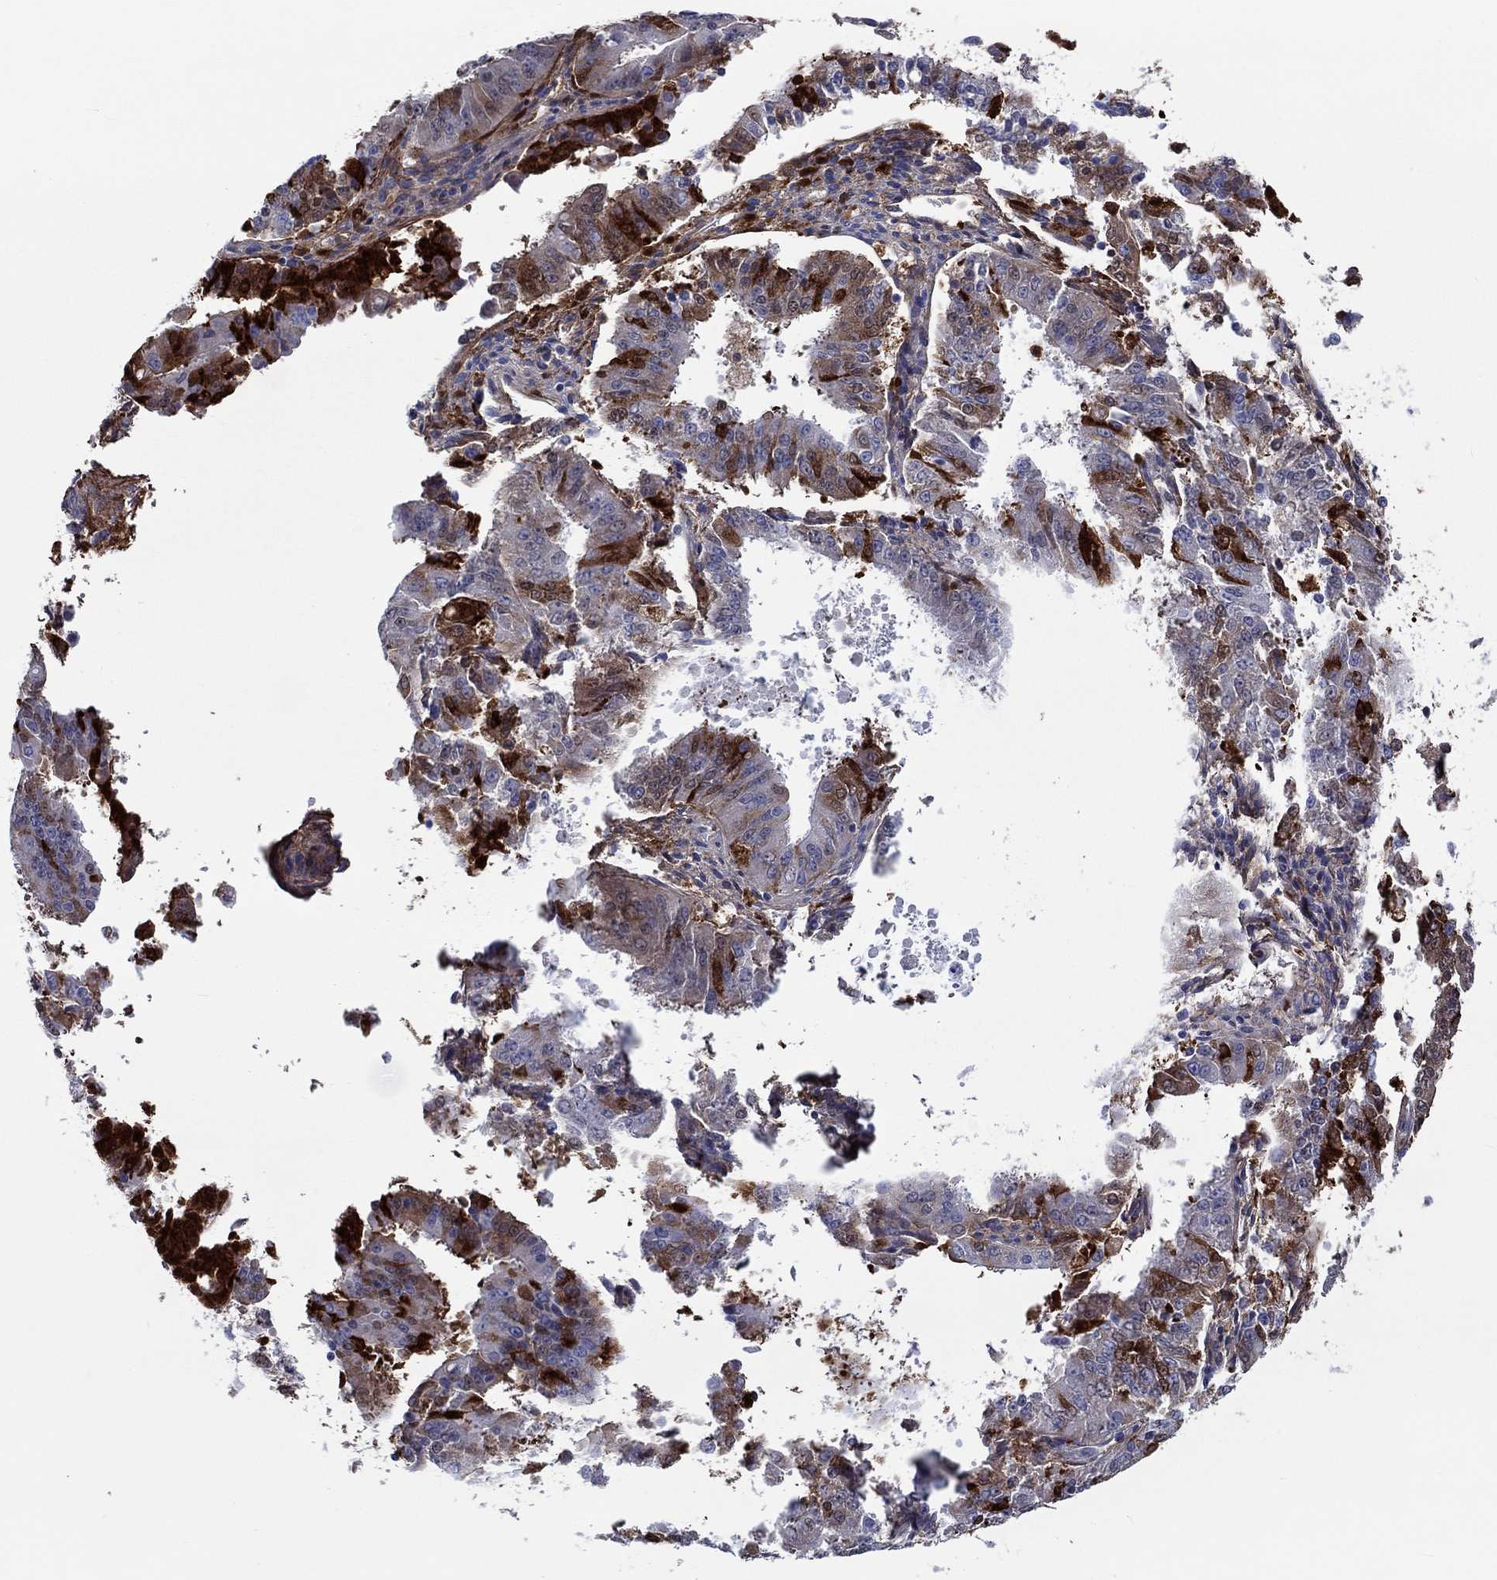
{"staining": {"intensity": "strong", "quantity": "<25%", "location": "cytoplasmic/membranous"}, "tissue": "ovarian cancer", "cell_type": "Tumor cells", "image_type": "cancer", "snomed": [{"axis": "morphology", "description": "Carcinoma, endometroid"}, {"axis": "topography", "description": "Ovary"}], "caption": "Endometroid carcinoma (ovarian) stained for a protein (brown) demonstrates strong cytoplasmic/membranous positive expression in about <25% of tumor cells.", "gene": "TGFBI", "patient": {"sex": "female", "age": 42}}